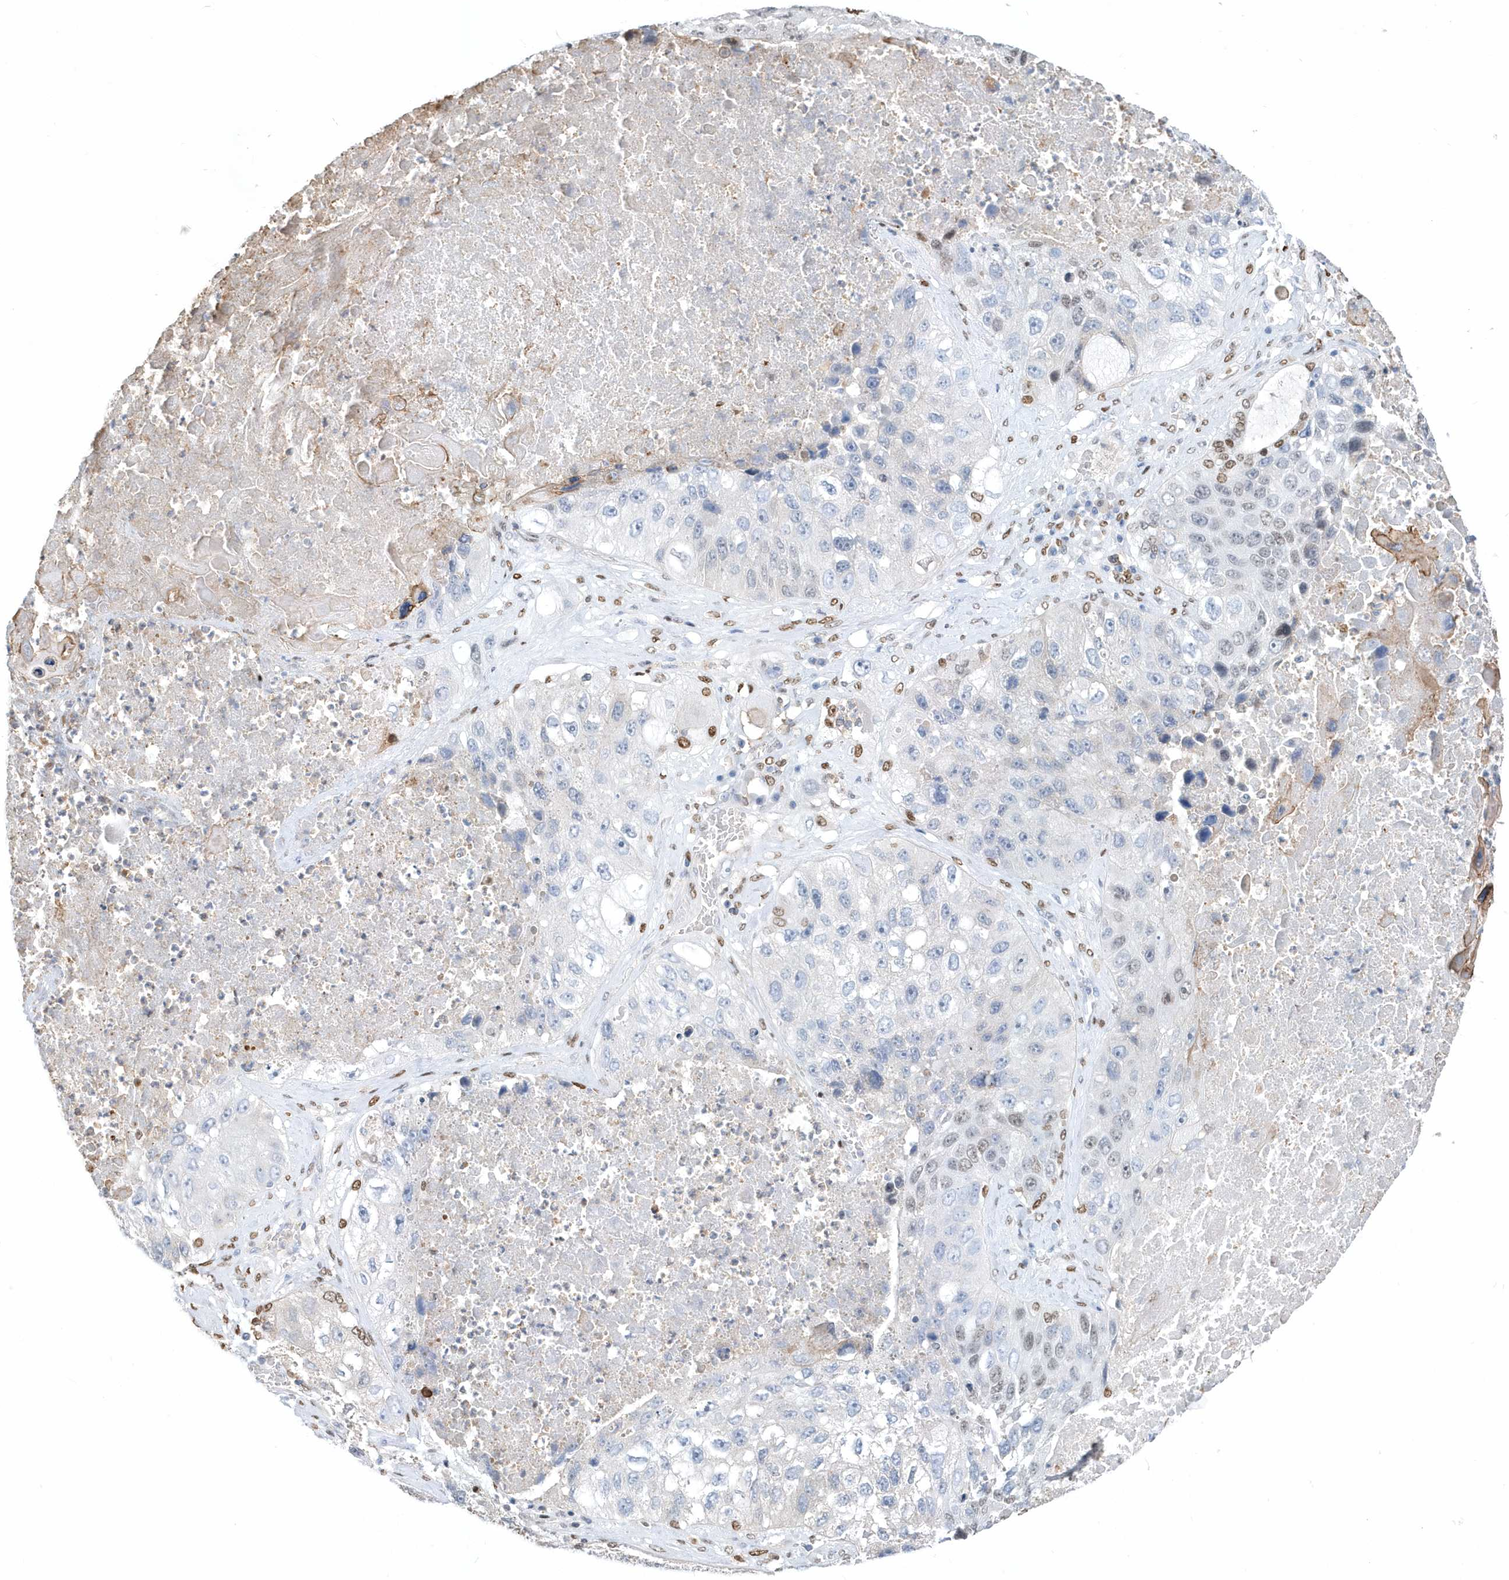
{"staining": {"intensity": "moderate", "quantity": "<25%", "location": "nuclear"}, "tissue": "lung cancer", "cell_type": "Tumor cells", "image_type": "cancer", "snomed": [{"axis": "morphology", "description": "Squamous cell carcinoma, NOS"}, {"axis": "topography", "description": "Lung"}], "caption": "IHC image of neoplastic tissue: lung squamous cell carcinoma stained using IHC shows low levels of moderate protein expression localized specifically in the nuclear of tumor cells, appearing as a nuclear brown color.", "gene": "MACROH2A2", "patient": {"sex": "male", "age": 61}}